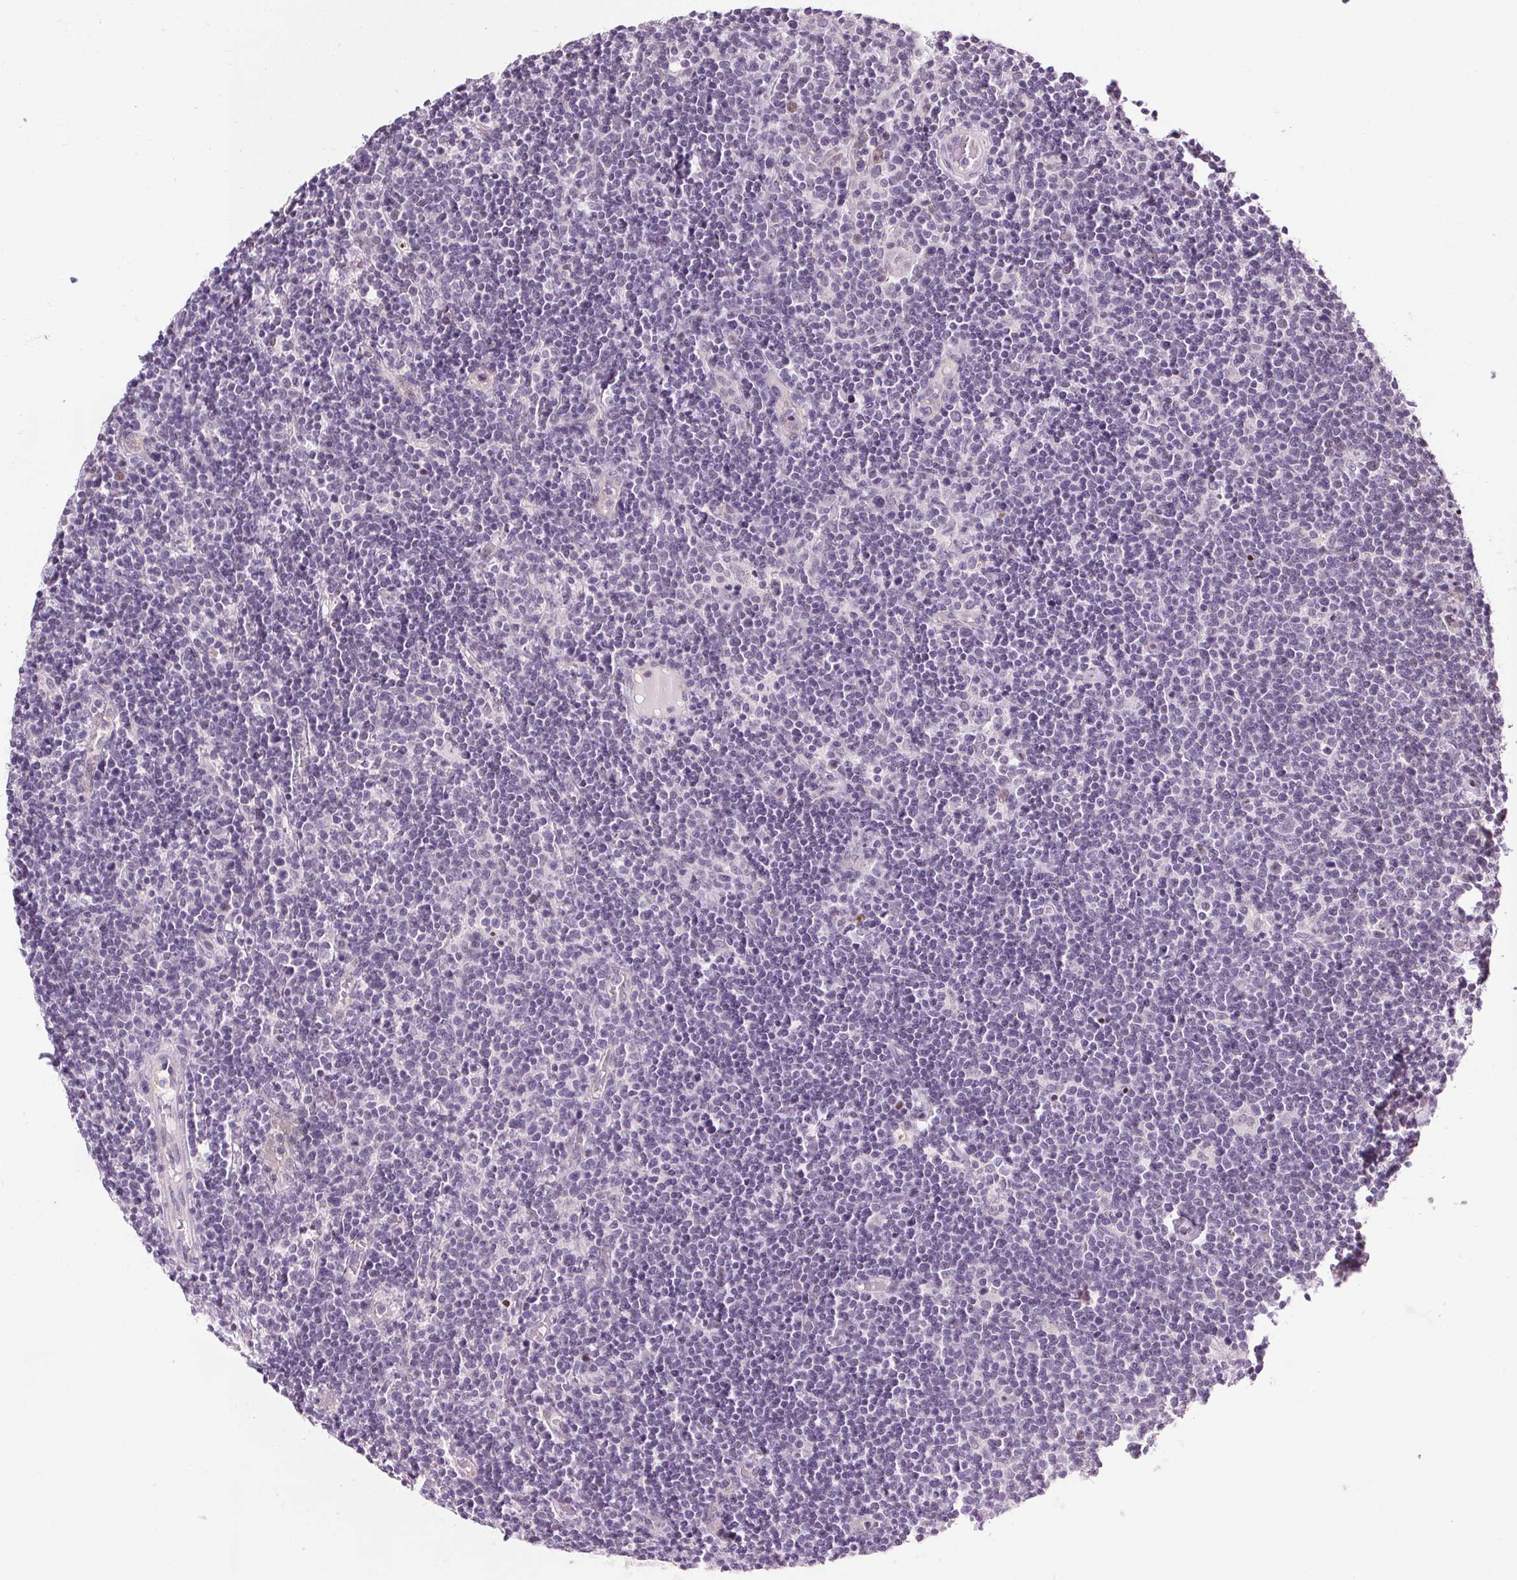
{"staining": {"intensity": "negative", "quantity": "none", "location": "none"}, "tissue": "lymphoma", "cell_type": "Tumor cells", "image_type": "cancer", "snomed": [{"axis": "morphology", "description": "Malignant lymphoma, non-Hodgkin's type, High grade"}, {"axis": "topography", "description": "Lymph node"}], "caption": "DAB (3,3'-diaminobenzidine) immunohistochemical staining of lymphoma shows no significant positivity in tumor cells.", "gene": "CEBPA", "patient": {"sex": "male", "age": 61}}